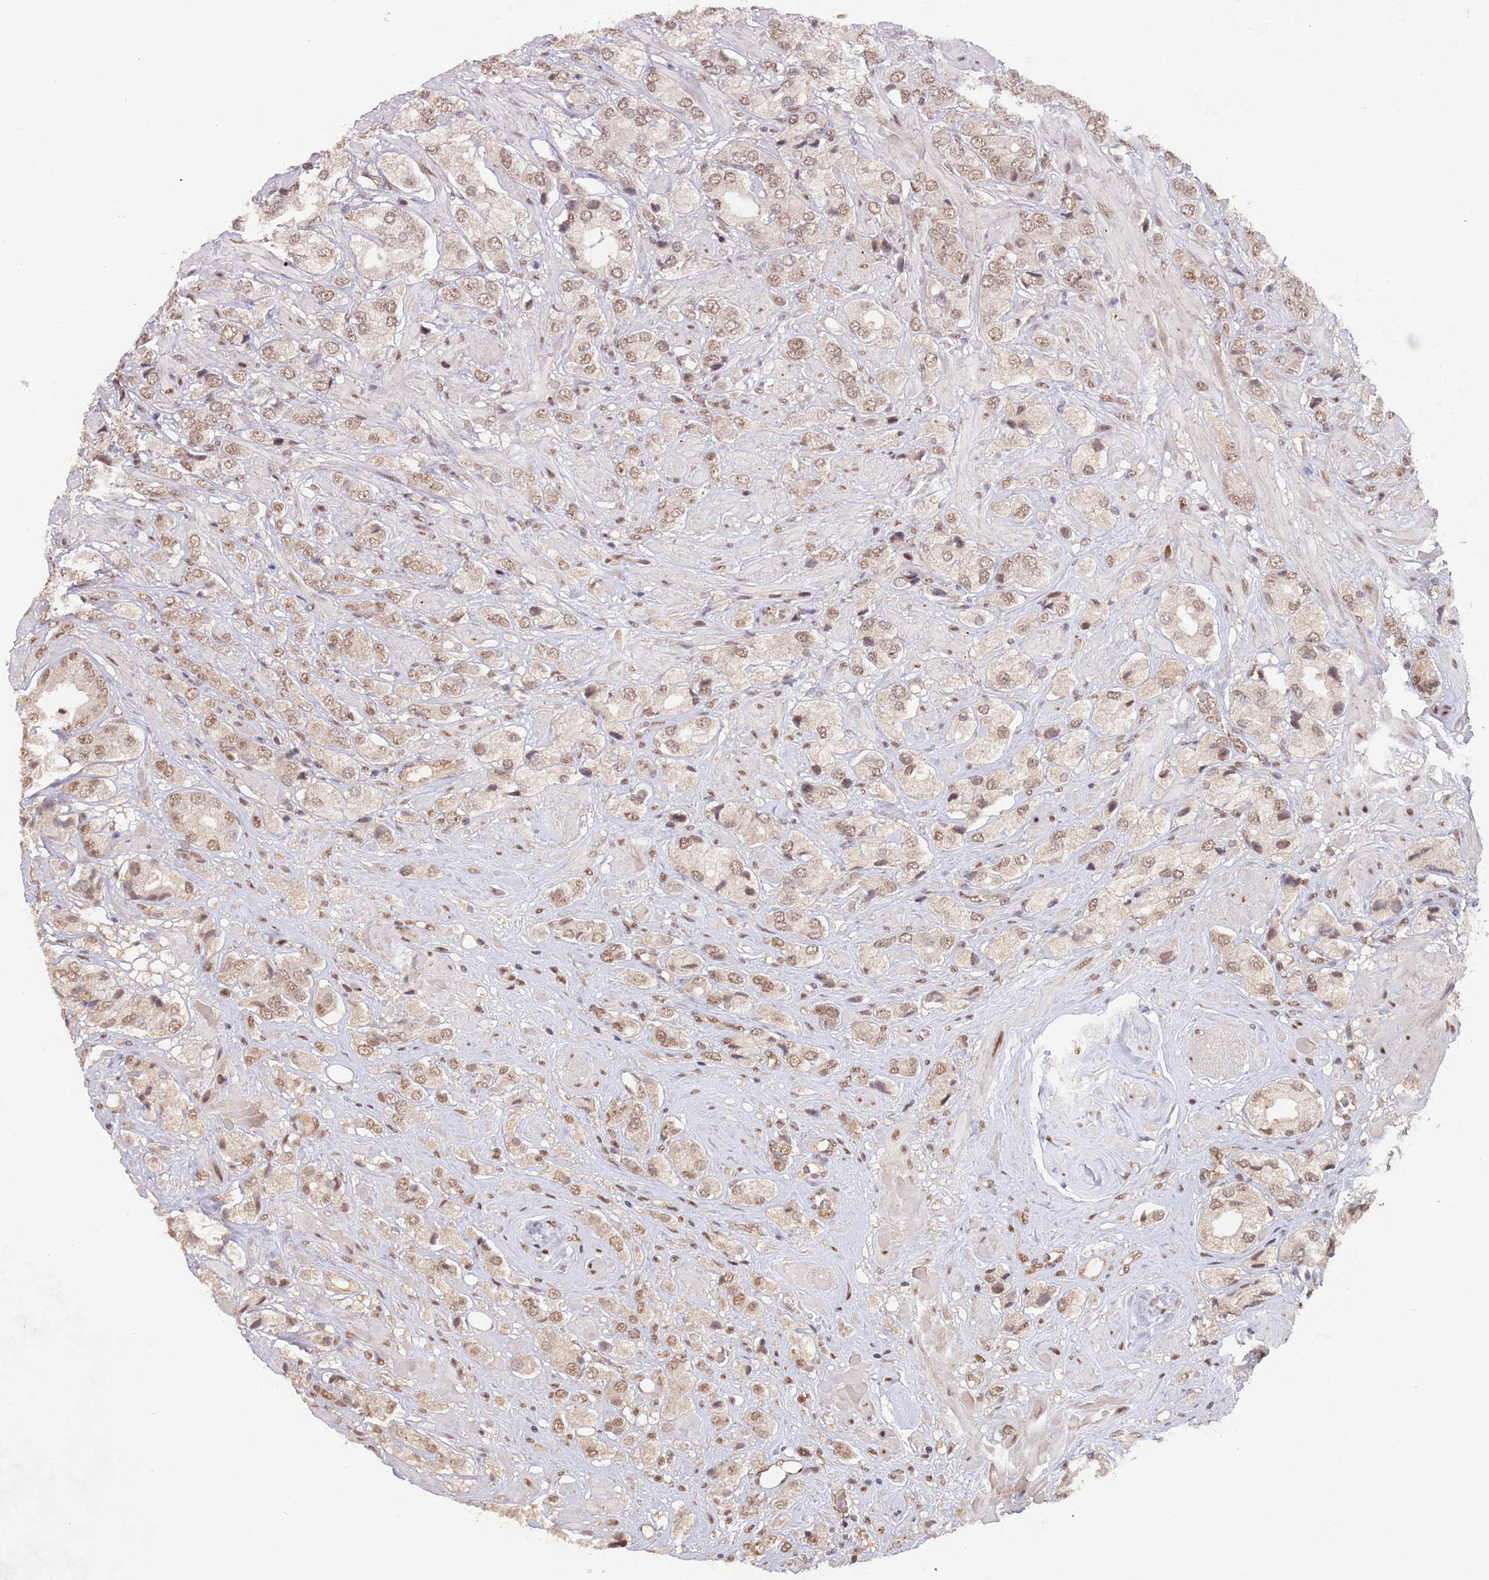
{"staining": {"intensity": "moderate", "quantity": ">75%", "location": "nuclear"}, "tissue": "prostate cancer", "cell_type": "Tumor cells", "image_type": "cancer", "snomed": [{"axis": "morphology", "description": "Adenocarcinoma, High grade"}, {"axis": "topography", "description": "Prostate and seminal vesicle, NOS"}], "caption": "A photomicrograph of human prostate high-grade adenocarcinoma stained for a protein reveals moderate nuclear brown staining in tumor cells.", "gene": "RFXANK", "patient": {"sex": "male", "age": 64}}